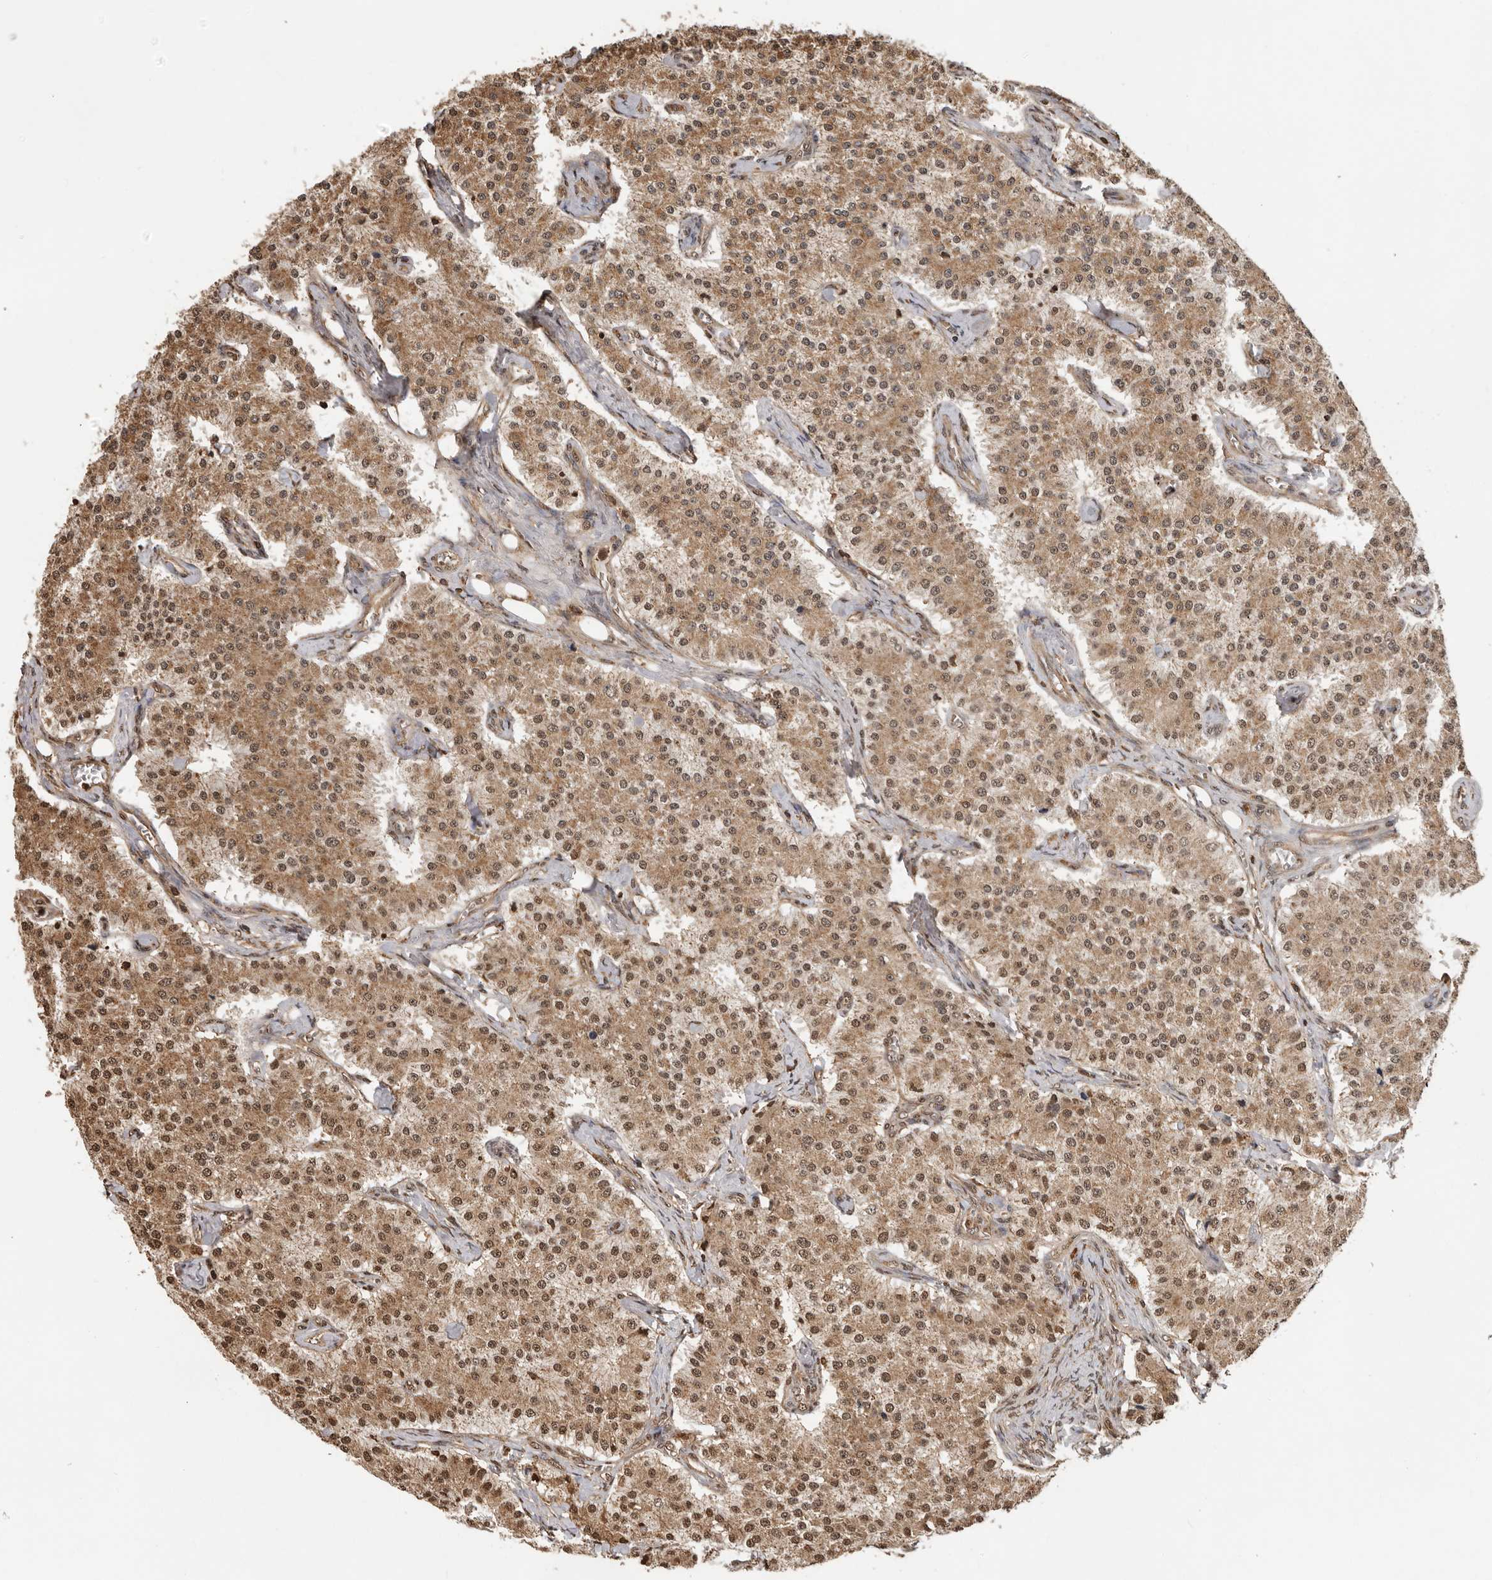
{"staining": {"intensity": "moderate", "quantity": ">75%", "location": "cytoplasmic/membranous,nuclear"}, "tissue": "carcinoid", "cell_type": "Tumor cells", "image_type": "cancer", "snomed": [{"axis": "morphology", "description": "Carcinoid, malignant, NOS"}, {"axis": "topography", "description": "Colon"}], "caption": "This micrograph displays carcinoid stained with immunohistochemistry (IHC) to label a protein in brown. The cytoplasmic/membranous and nuclear of tumor cells show moderate positivity for the protein. Nuclei are counter-stained blue.", "gene": "RNF157", "patient": {"sex": "female", "age": 52}}